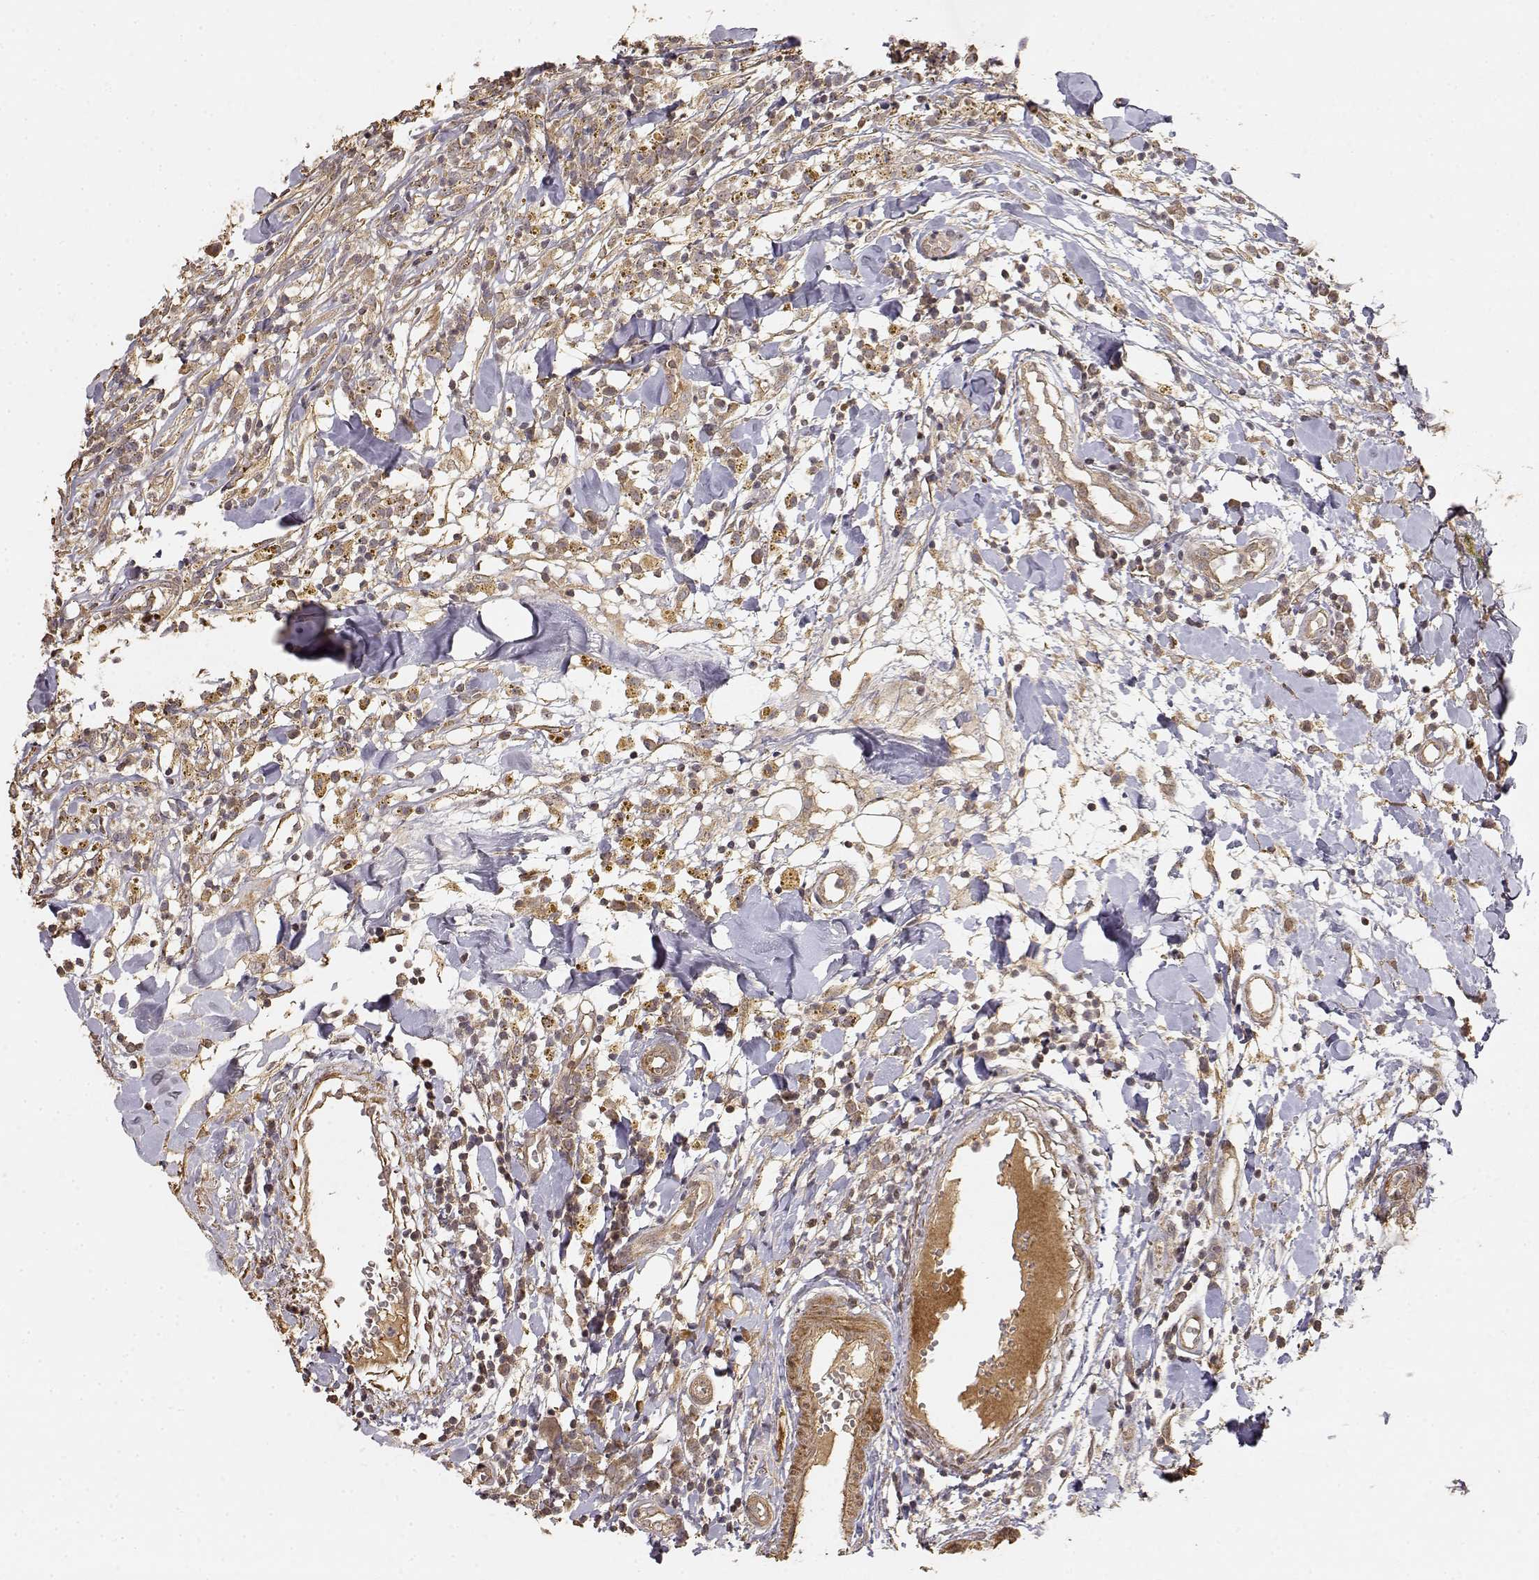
{"staining": {"intensity": "weak", "quantity": ">75%", "location": "cytoplasmic/membranous"}, "tissue": "breast cancer", "cell_type": "Tumor cells", "image_type": "cancer", "snomed": [{"axis": "morphology", "description": "Duct carcinoma"}, {"axis": "topography", "description": "Breast"}], "caption": "Weak cytoplasmic/membranous expression is appreciated in about >75% of tumor cells in breast intraductal carcinoma. The staining was performed using DAB (3,3'-diaminobenzidine), with brown indicating positive protein expression. Nuclei are stained blue with hematoxylin.", "gene": "PICK1", "patient": {"sex": "female", "age": 30}}